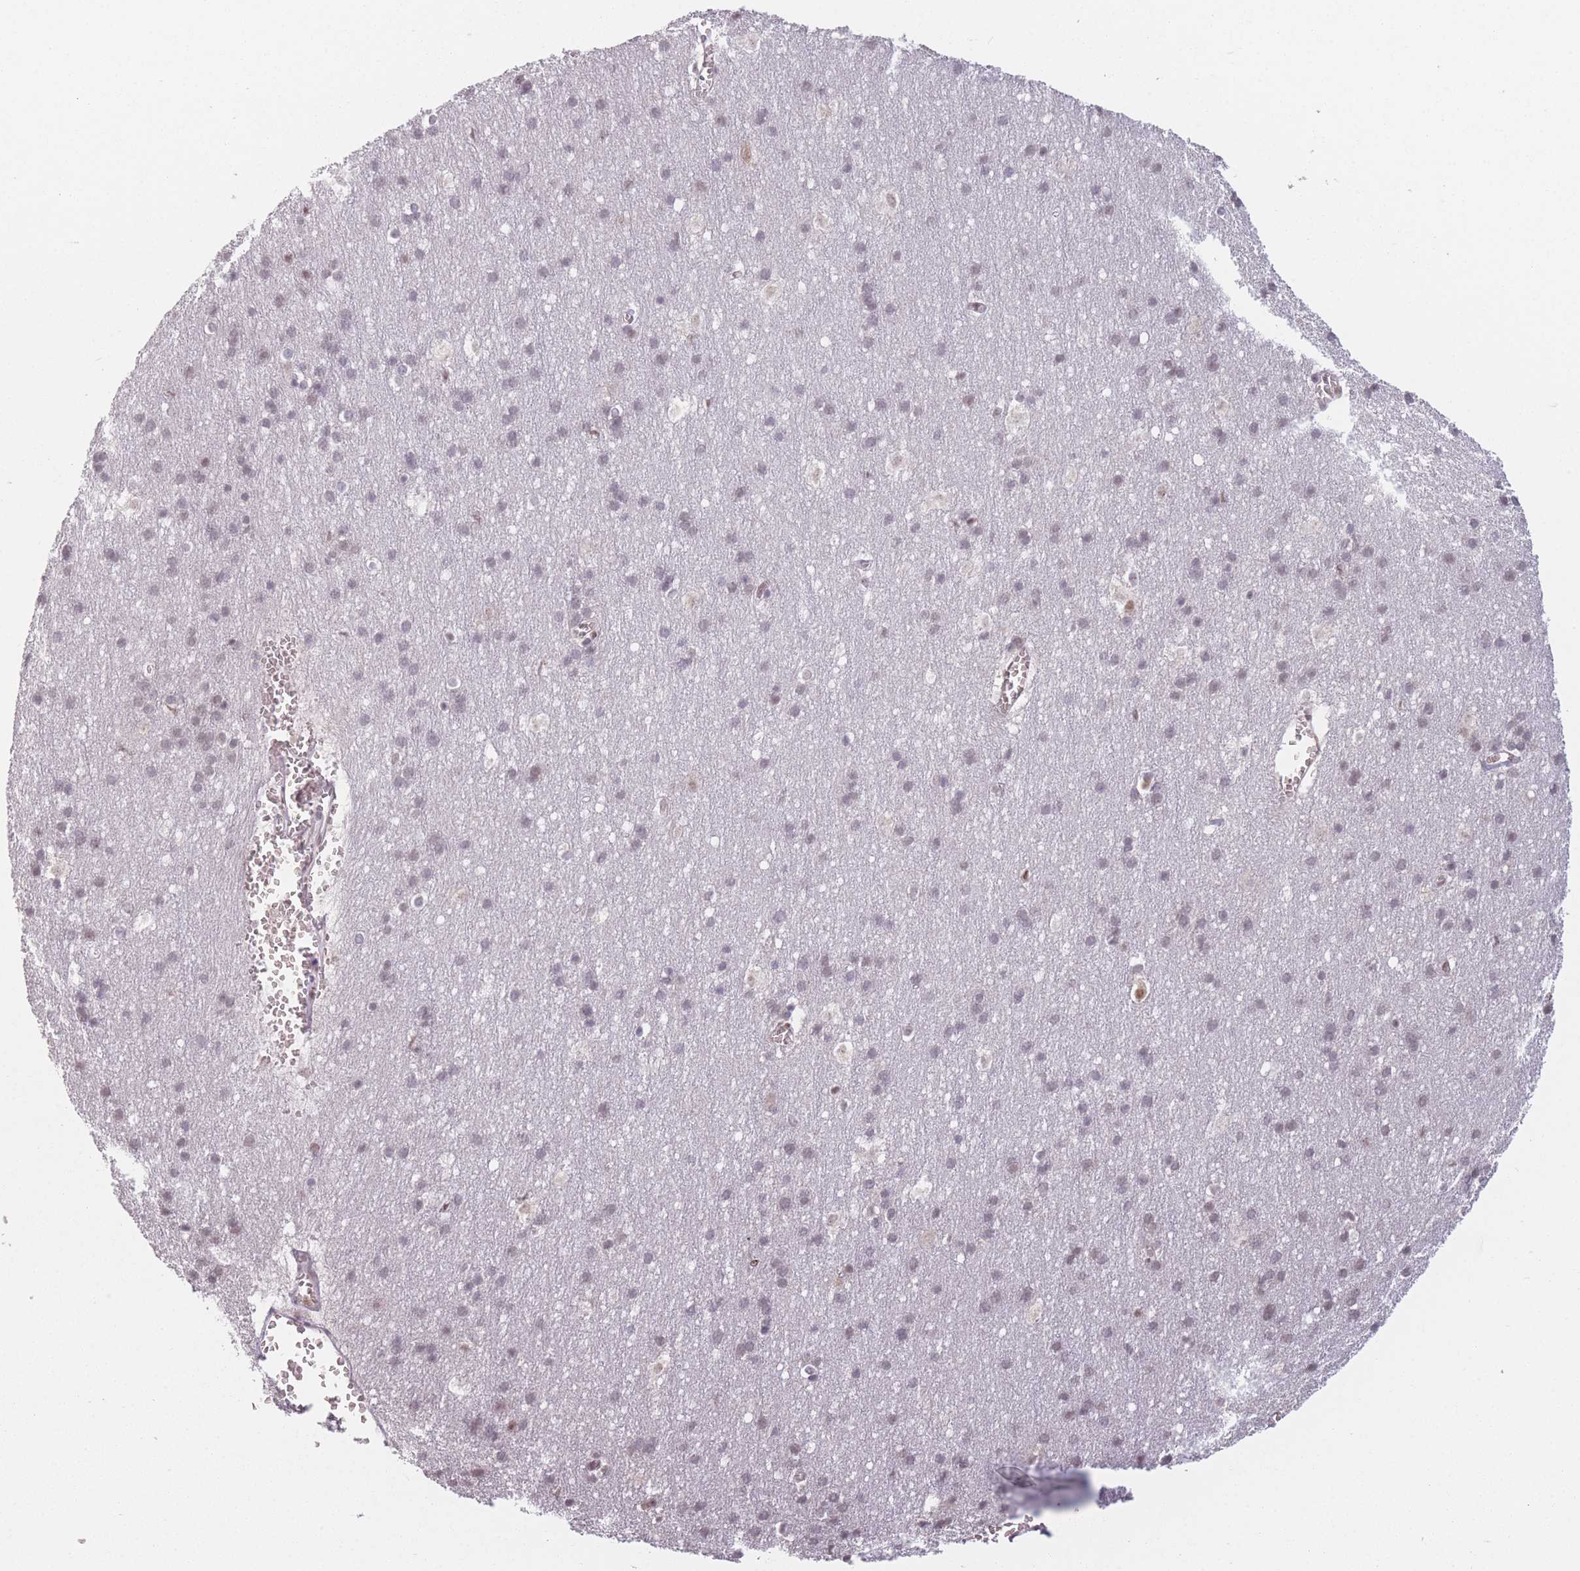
{"staining": {"intensity": "moderate", "quantity": ">75%", "location": "nuclear"}, "tissue": "cerebral cortex", "cell_type": "Endothelial cells", "image_type": "normal", "snomed": [{"axis": "morphology", "description": "Normal tissue, NOS"}, {"axis": "topography", "description": "Cerebral cortex"}], "caption": "Immunohistochemical staining of normal cerebral cortex demonstrates medium levels of moderate nuclear expression in approximately >75% of endothelial cells. The staining was performed using DAB (3,3'-diaminobenzidine) to visualize the protein expression in brown, while the nuclei were stained in blue with hematoxylin (Magnification: 20x).", "gene": "SUPT6H", "patient": {"sex": "male", "age": 54}}